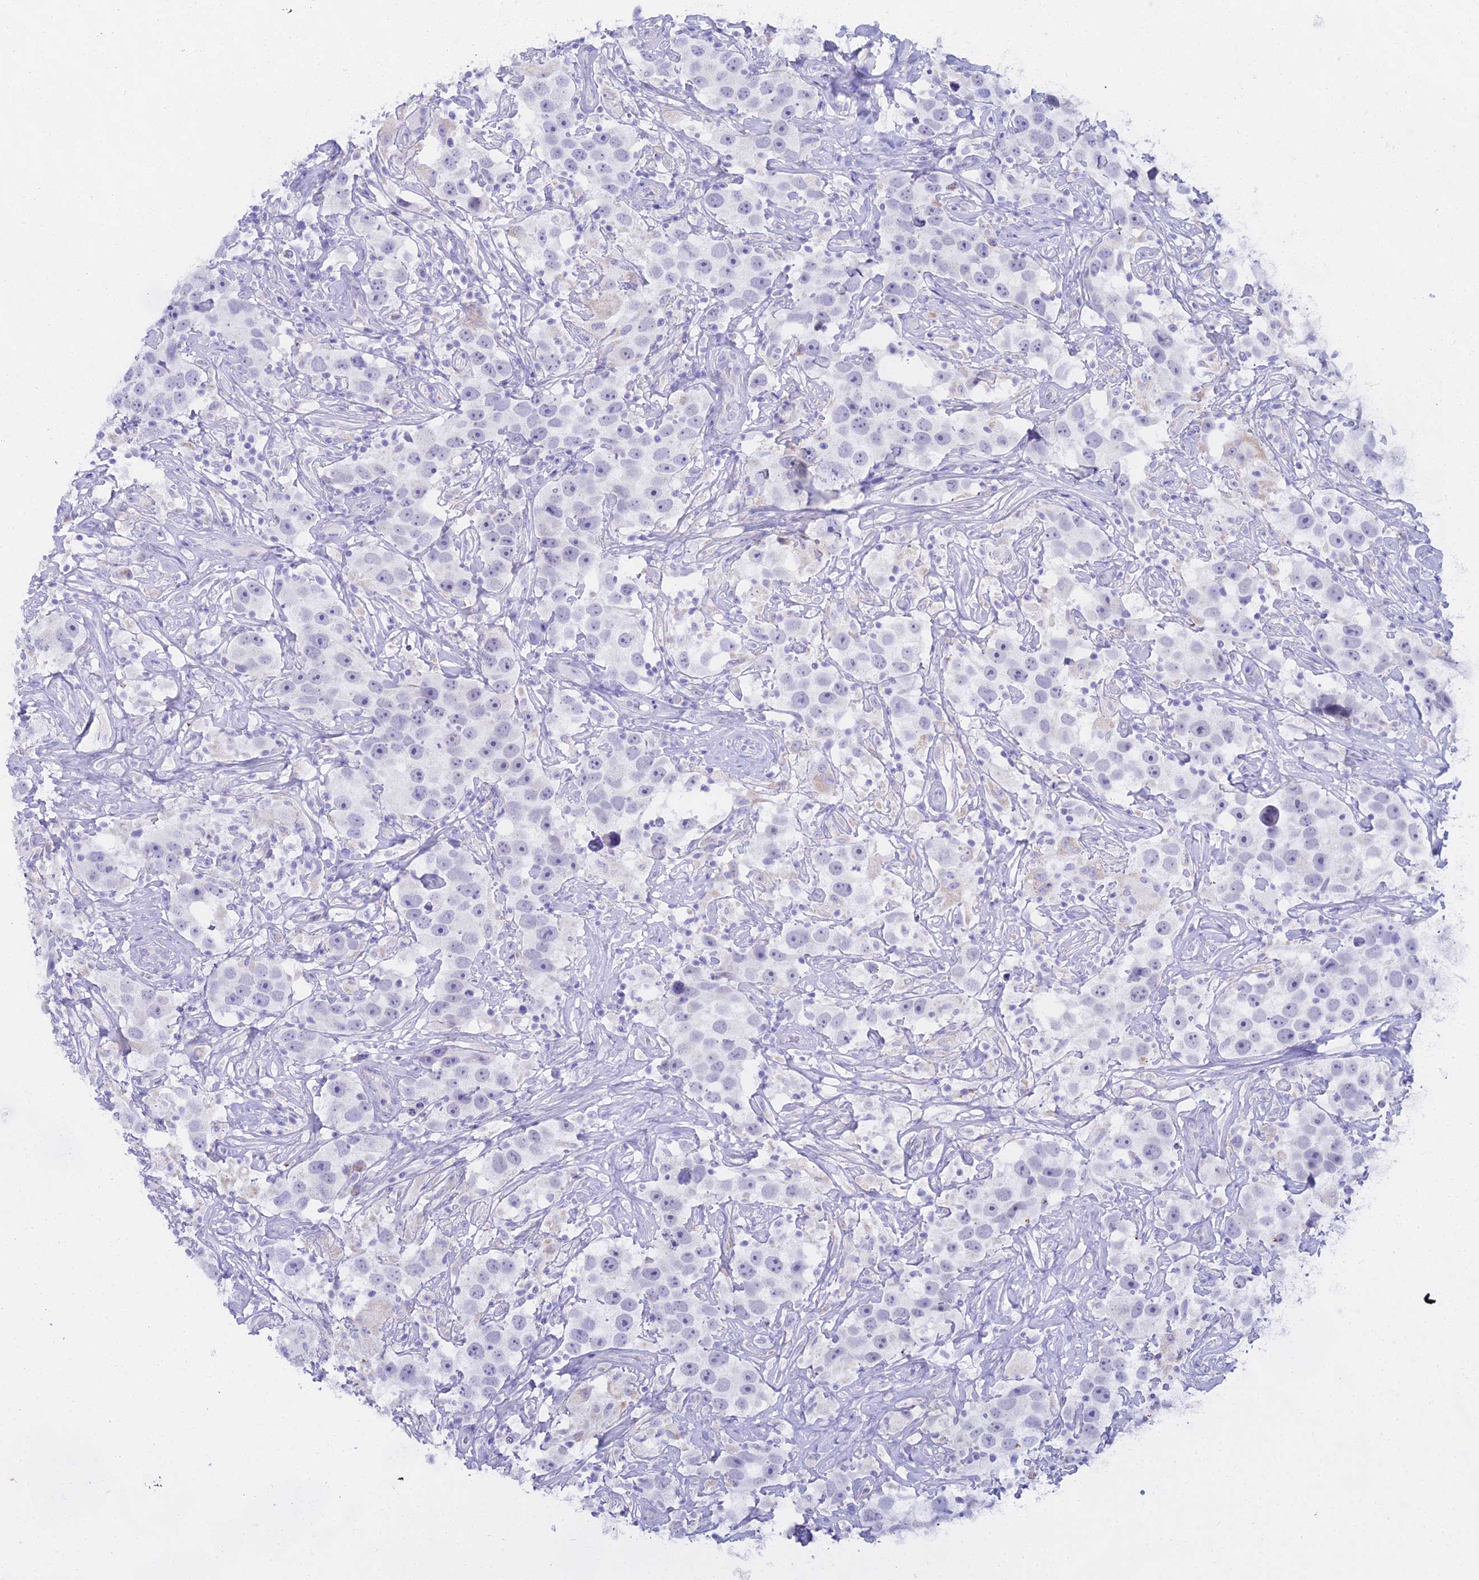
{"staining": {"intensity": "negative", "quantity": "none", "location": "none"}, "tissue": "testis cancer", "cell_type": "Tumor cells", "image_type": "cancer", "snomed": [{"axis": "morphology", "description": "Seminoma, NOS"}, {"axis": "topography", "description": "Testis"}], "caption": "DAB (3,3'-diaminobenzidine) immunohistochemical staining of testis cancer exhibits no significant positivity in tumor cells.", "gene": "CGB2", "patient": {"sex": "male", "age": 49}}